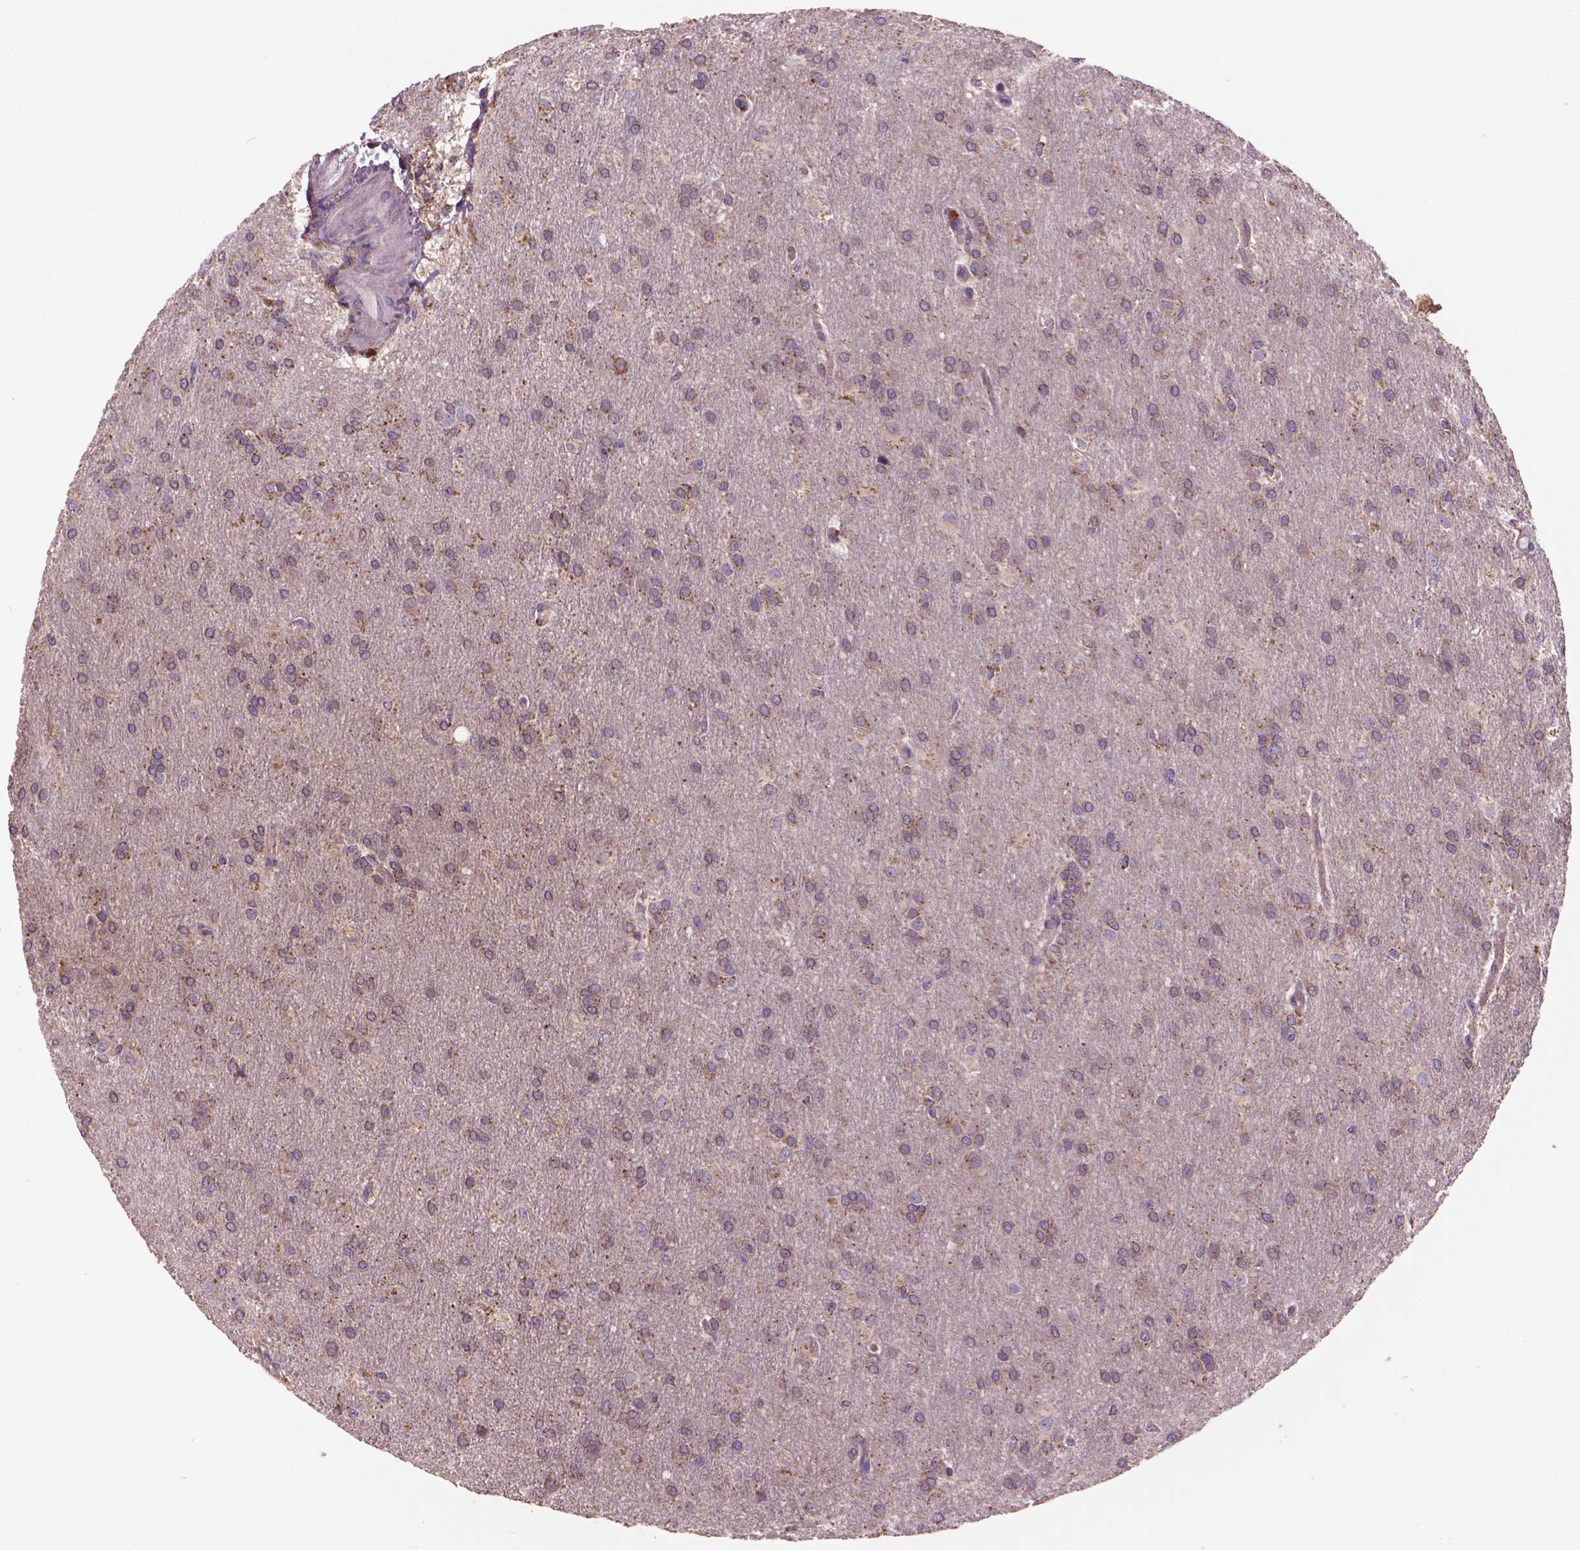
{"staining": {"intensity": "moderate", "quantity": "<25%", "location": "cytoplasmic/membranous"}, "tissue": "glioma", "cell_type": "Tumor cells", "image_type": "cancer", "snomed": [{"axis": "morphology", "description": "Glioma, malignant, High grade"}, {"axis": "topography", "description": "Brain"}], "caption": "Glioma stained for a protein reveals moderate cytoplasmic/membranous positivity in tumor cells.", "gene": "GLB1", "patient": {"sex": "male", "age": 68}}